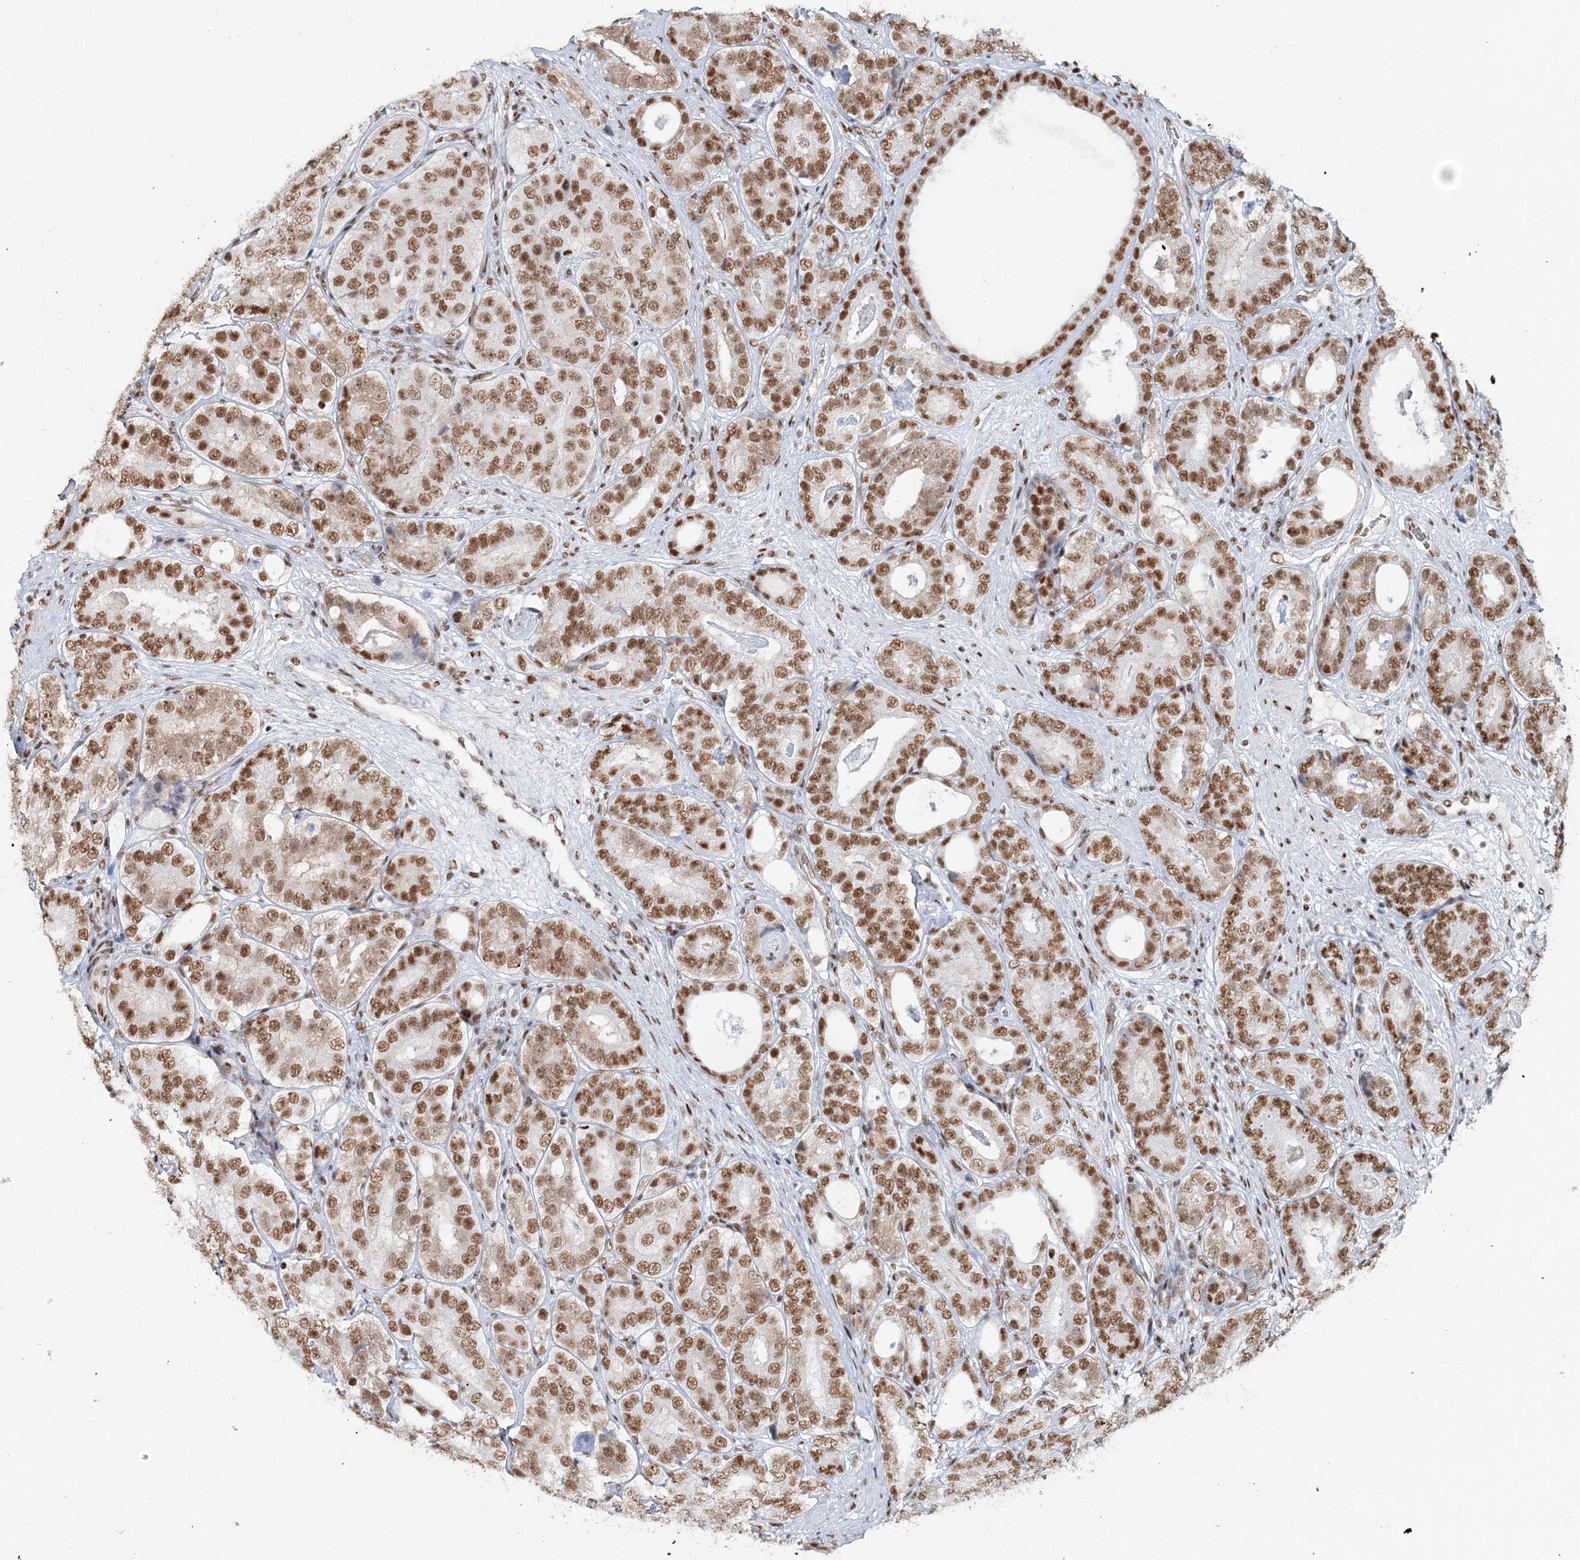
{"staining": {"intensity": "strong", "quantity": ">75%", "location": "nuclear"}, "tissue": "prostate cancer", "cell_type": "Tumor cells", "image_type": "cancer", "snomed": [{"axis": "morphology", "description": "Adenocarcinoma, High grade"}, {"axis": "topography", "description": "Prostate"}], "caption": "Approximately >75% of tumor cells in prostate high-grade adenocarcinoma exhibit strong nuclear protein staining as visualized by brown immunohistochemical staining.", "gene": "QRICH1", "patient": {"sex": "male", "age": 56}}